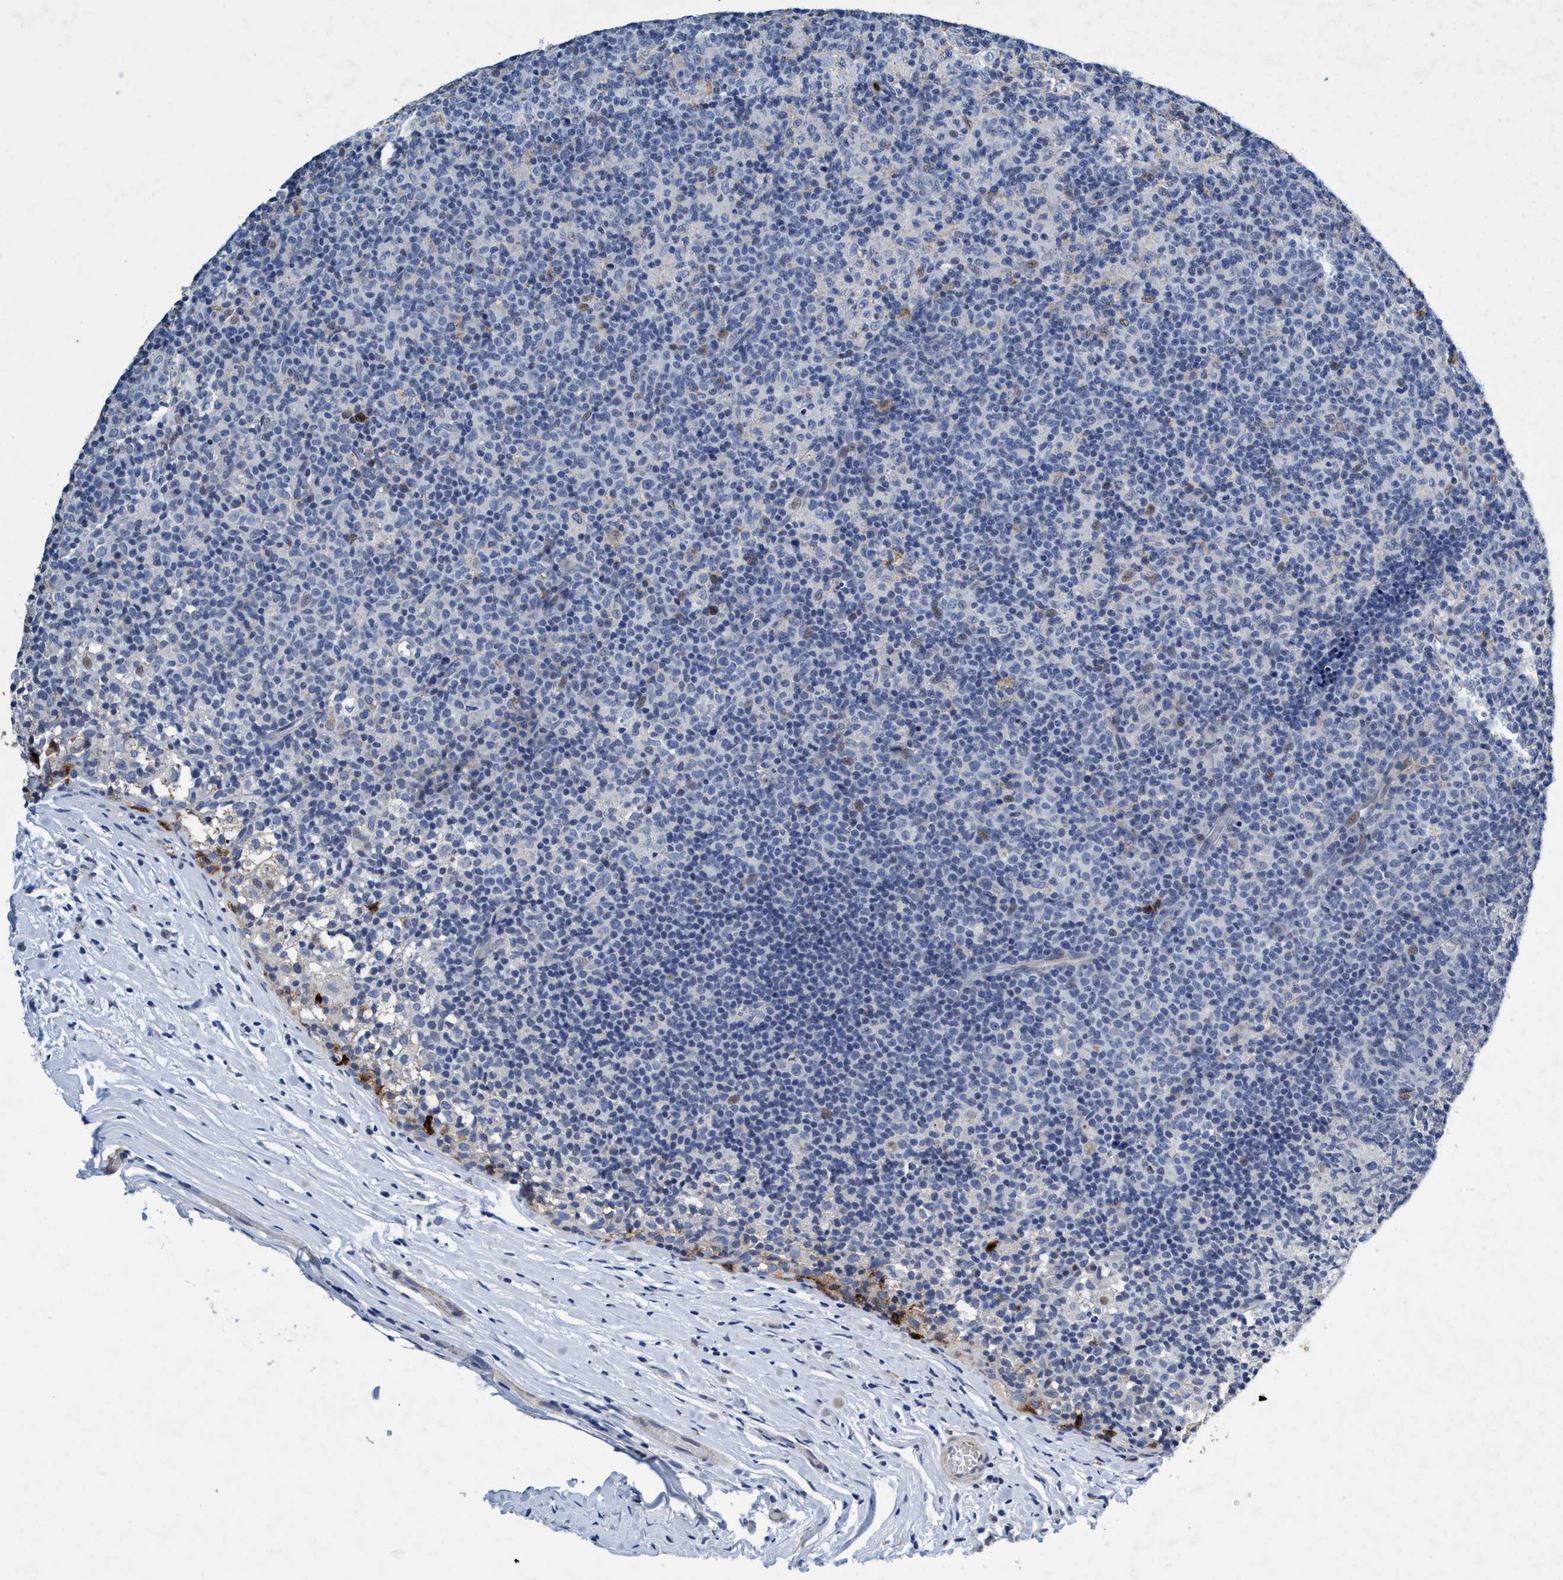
{"staining": {"intensity": "negative", "quantity": "none", "location": "none"}, "tissue": "lymph node", "cell_type": "Germinal center cells", "image_type": "normal", "snomed": [{"axis": "morphology", "description": "Normal tissue, NOS"}, {"axis": "morphology", "description": "Inflammation, NOS"}, {"axis": "topography", "description": "Lymph node"}], "caption": "Immunohistochemistry of normal lymph node demonstrates no staining in germinal center cells.", "gene": "GRB14", "patient": {"sex": "male", "age": 55}}